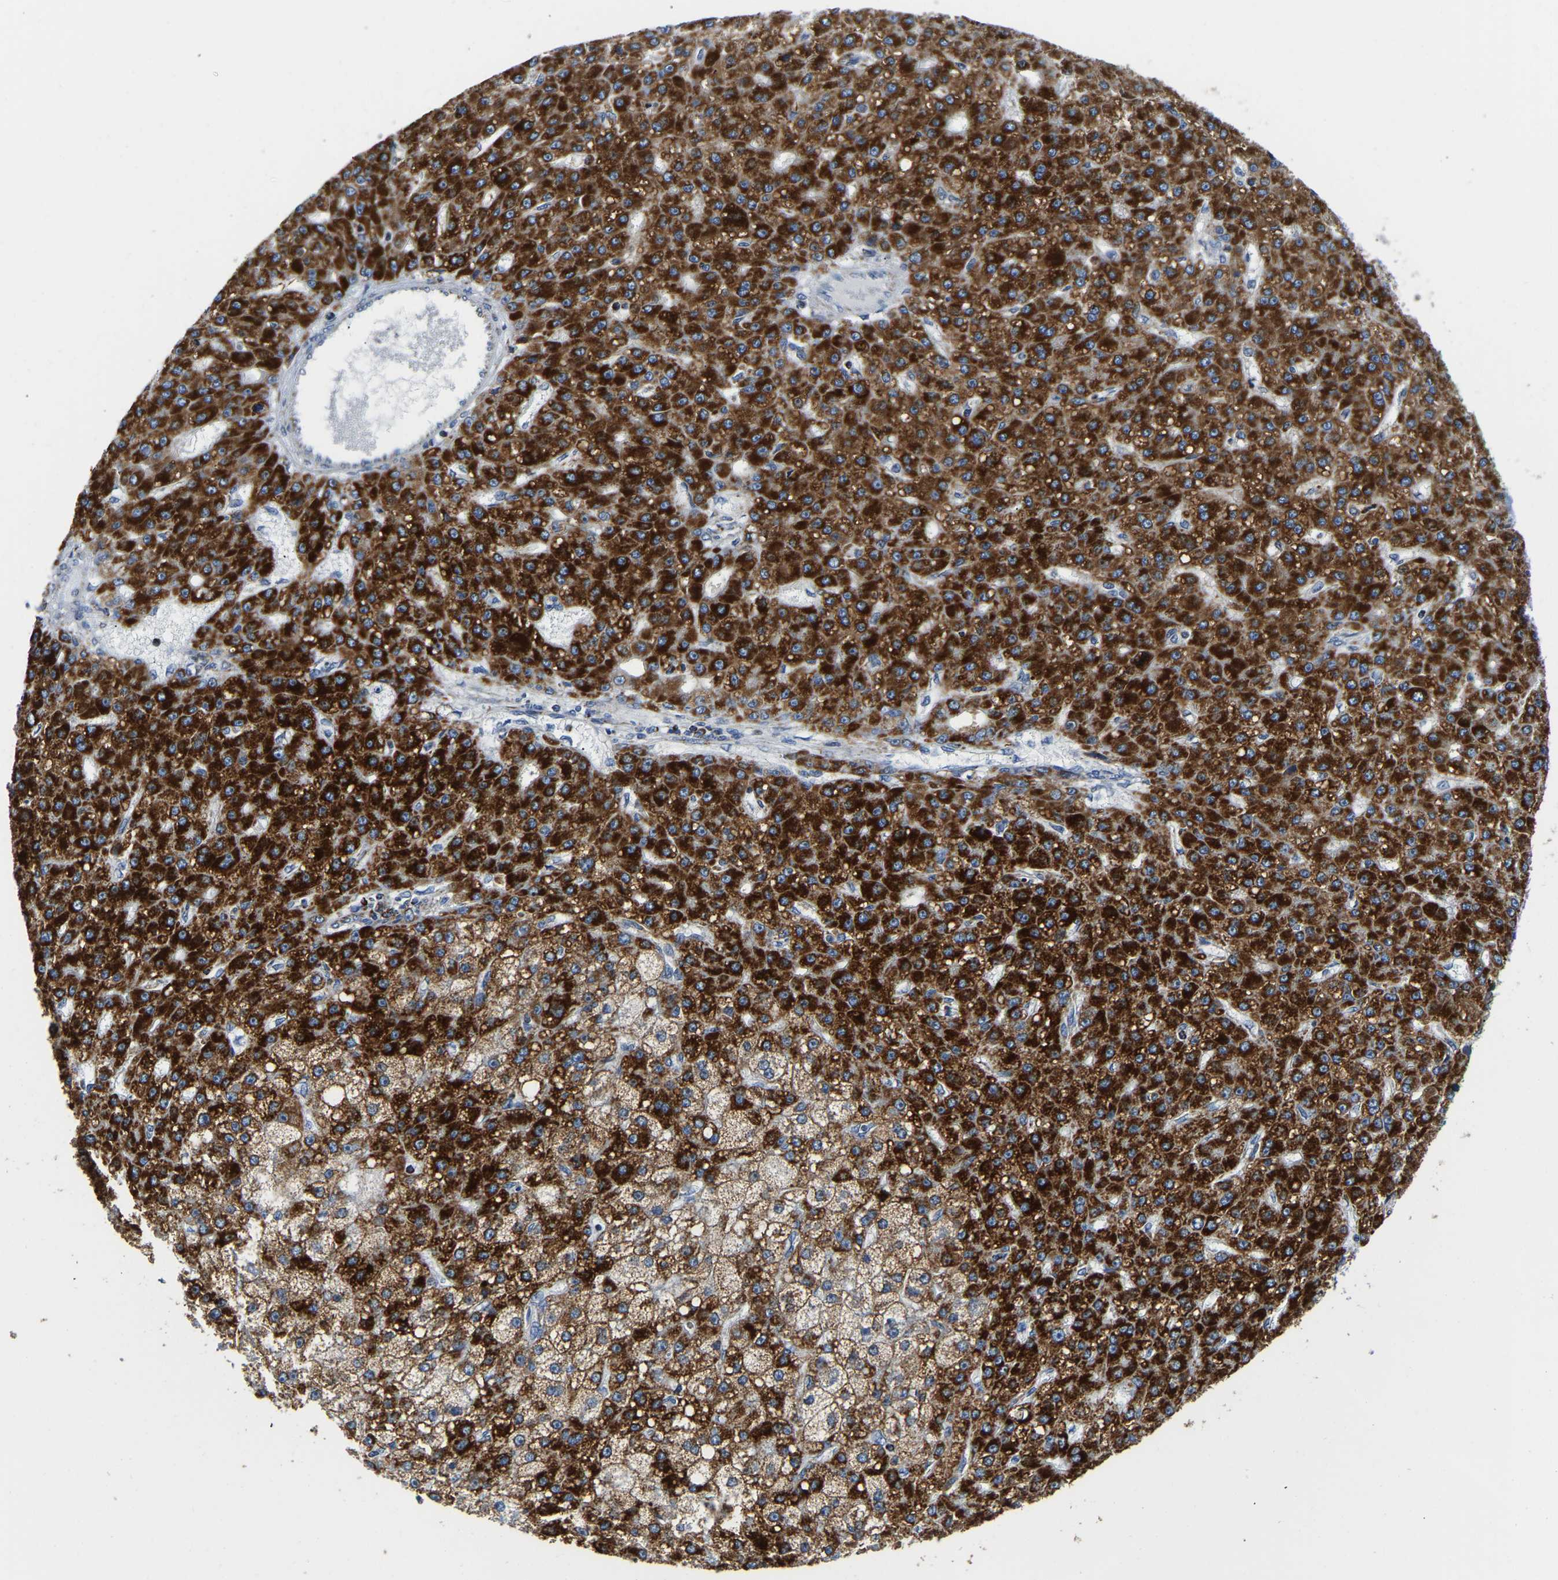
{"staining": {"intensity": "strong", "quantity": ">75%", "location": "cytoplasmic/membranous"}, "tissue": "liver cancer", "cell_type": "Tumor cells", "image_type": "cancer", "snomed": [{"axis": "morphology", "description": "Carcinoma, Hepatocellular, NOS"}, {"axis": "topography", "description": "Liver"}], "caption": "Immunohistochemical staining of human liver hepatocellular carcinoma demonstrates high levels of strong cytoplasmic/membranous staining in about >75% of tumor cells. (Stains: DAB in brown, nuclei in blue, Microscopy: brightfield microscopy at high magnification).", "gene": "SFXN1", "patient": {"sex": "male", "age": 67}}